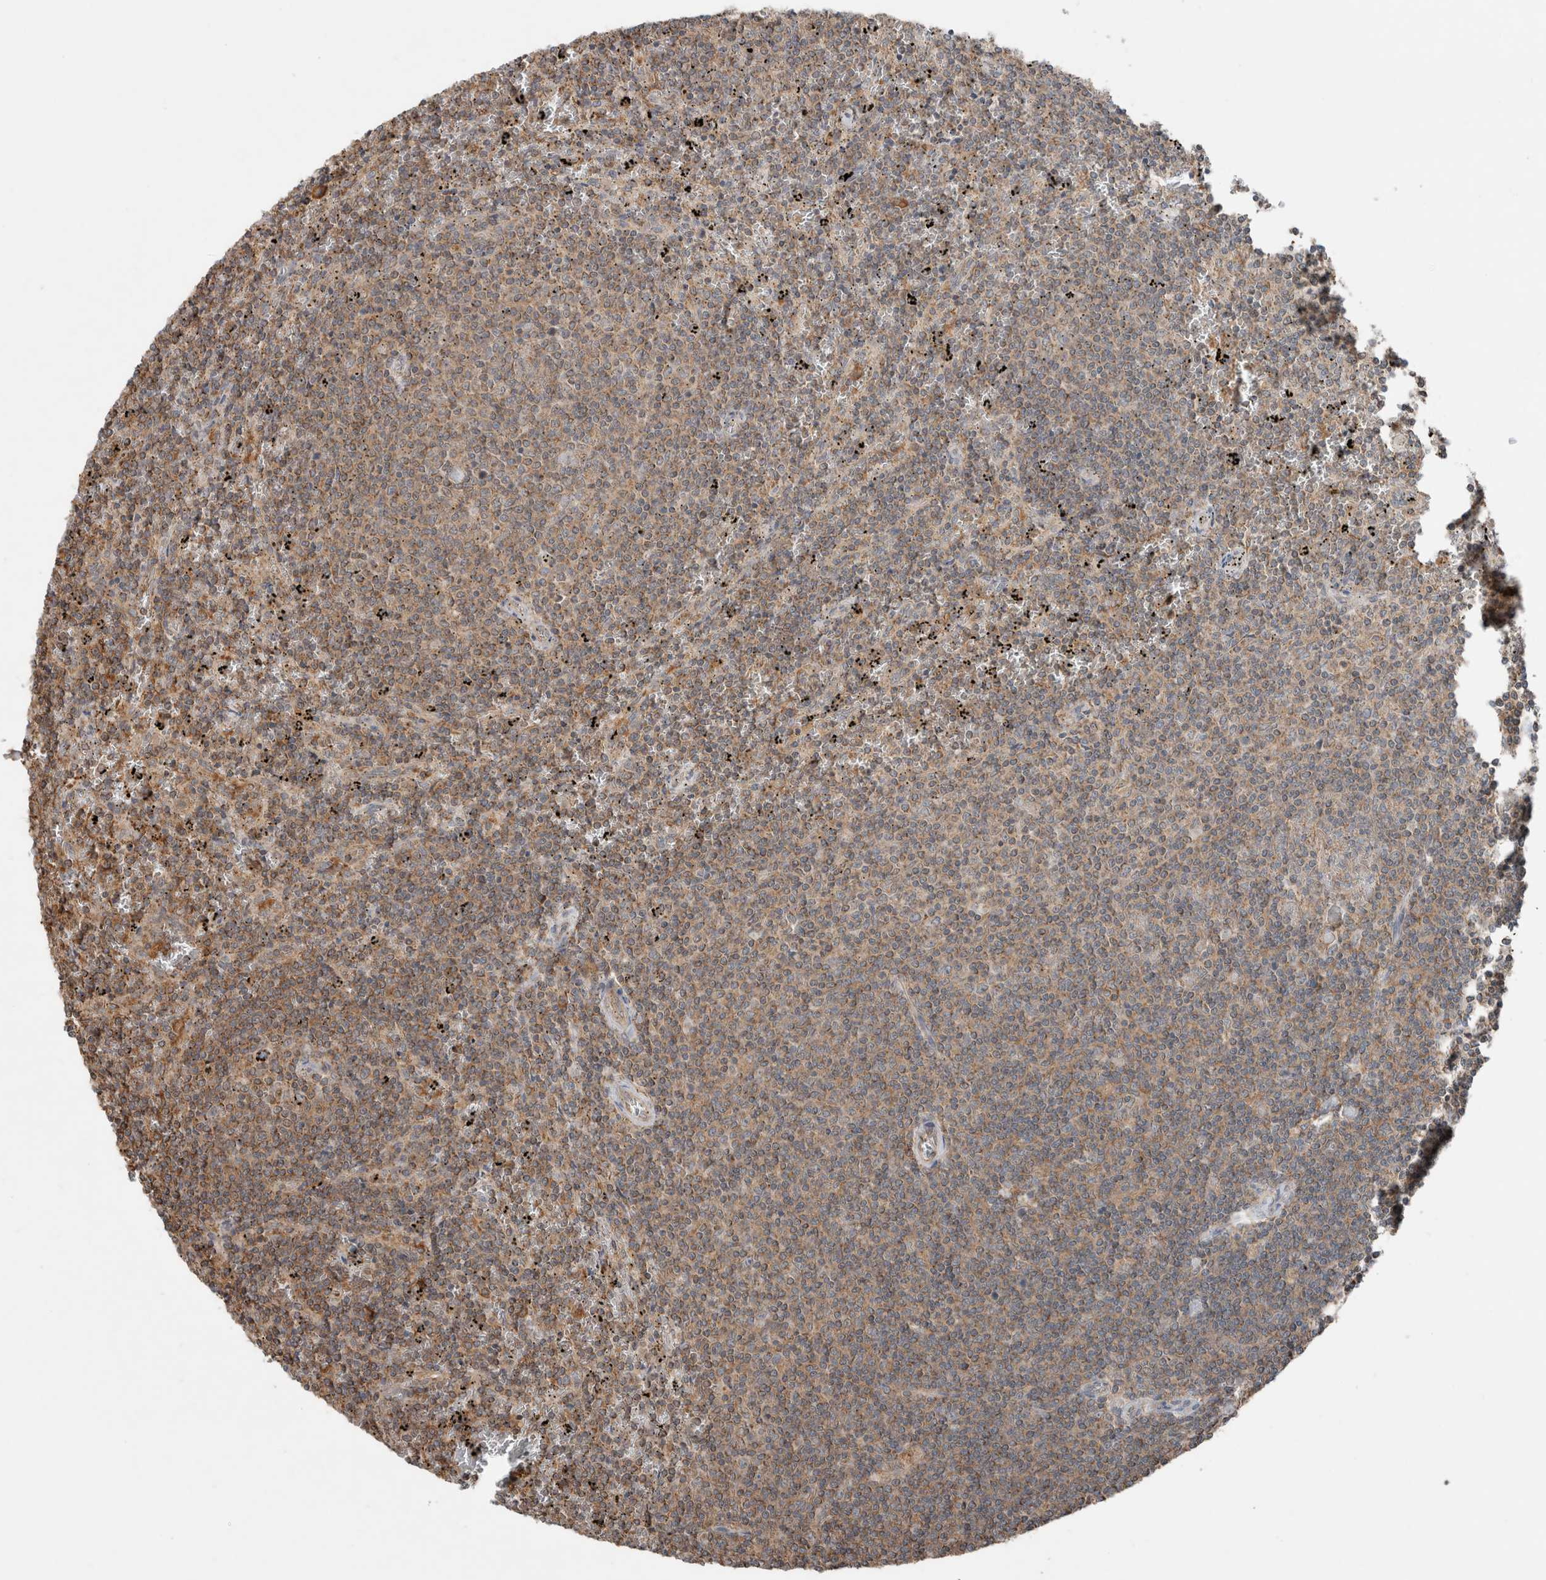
{"staining": {"intensity": "moderate", "quantity": "25%-75%", "location": "cytoplasmic/membranous"}, "tissue": "lymphoma", "cell_type": "Tumor cells", "image_type": "cancer", "snomed": [{"axis": "morphology", "description": "Malignant lymphoma, non-Hodgkin's type, Low grade"}, {"axis": "topography", "description": "Spleen"}], "caption": "About 25%-75% of tumor cells in human malignant lymphoma, non-Hodgkin's type (low-grade) show moderate cytoplasmic/membranous protein positivity as visualized by brown immunohistochemical staining.", "gene": "KLK14", "patient": {"sex": "female", "age": 50}}